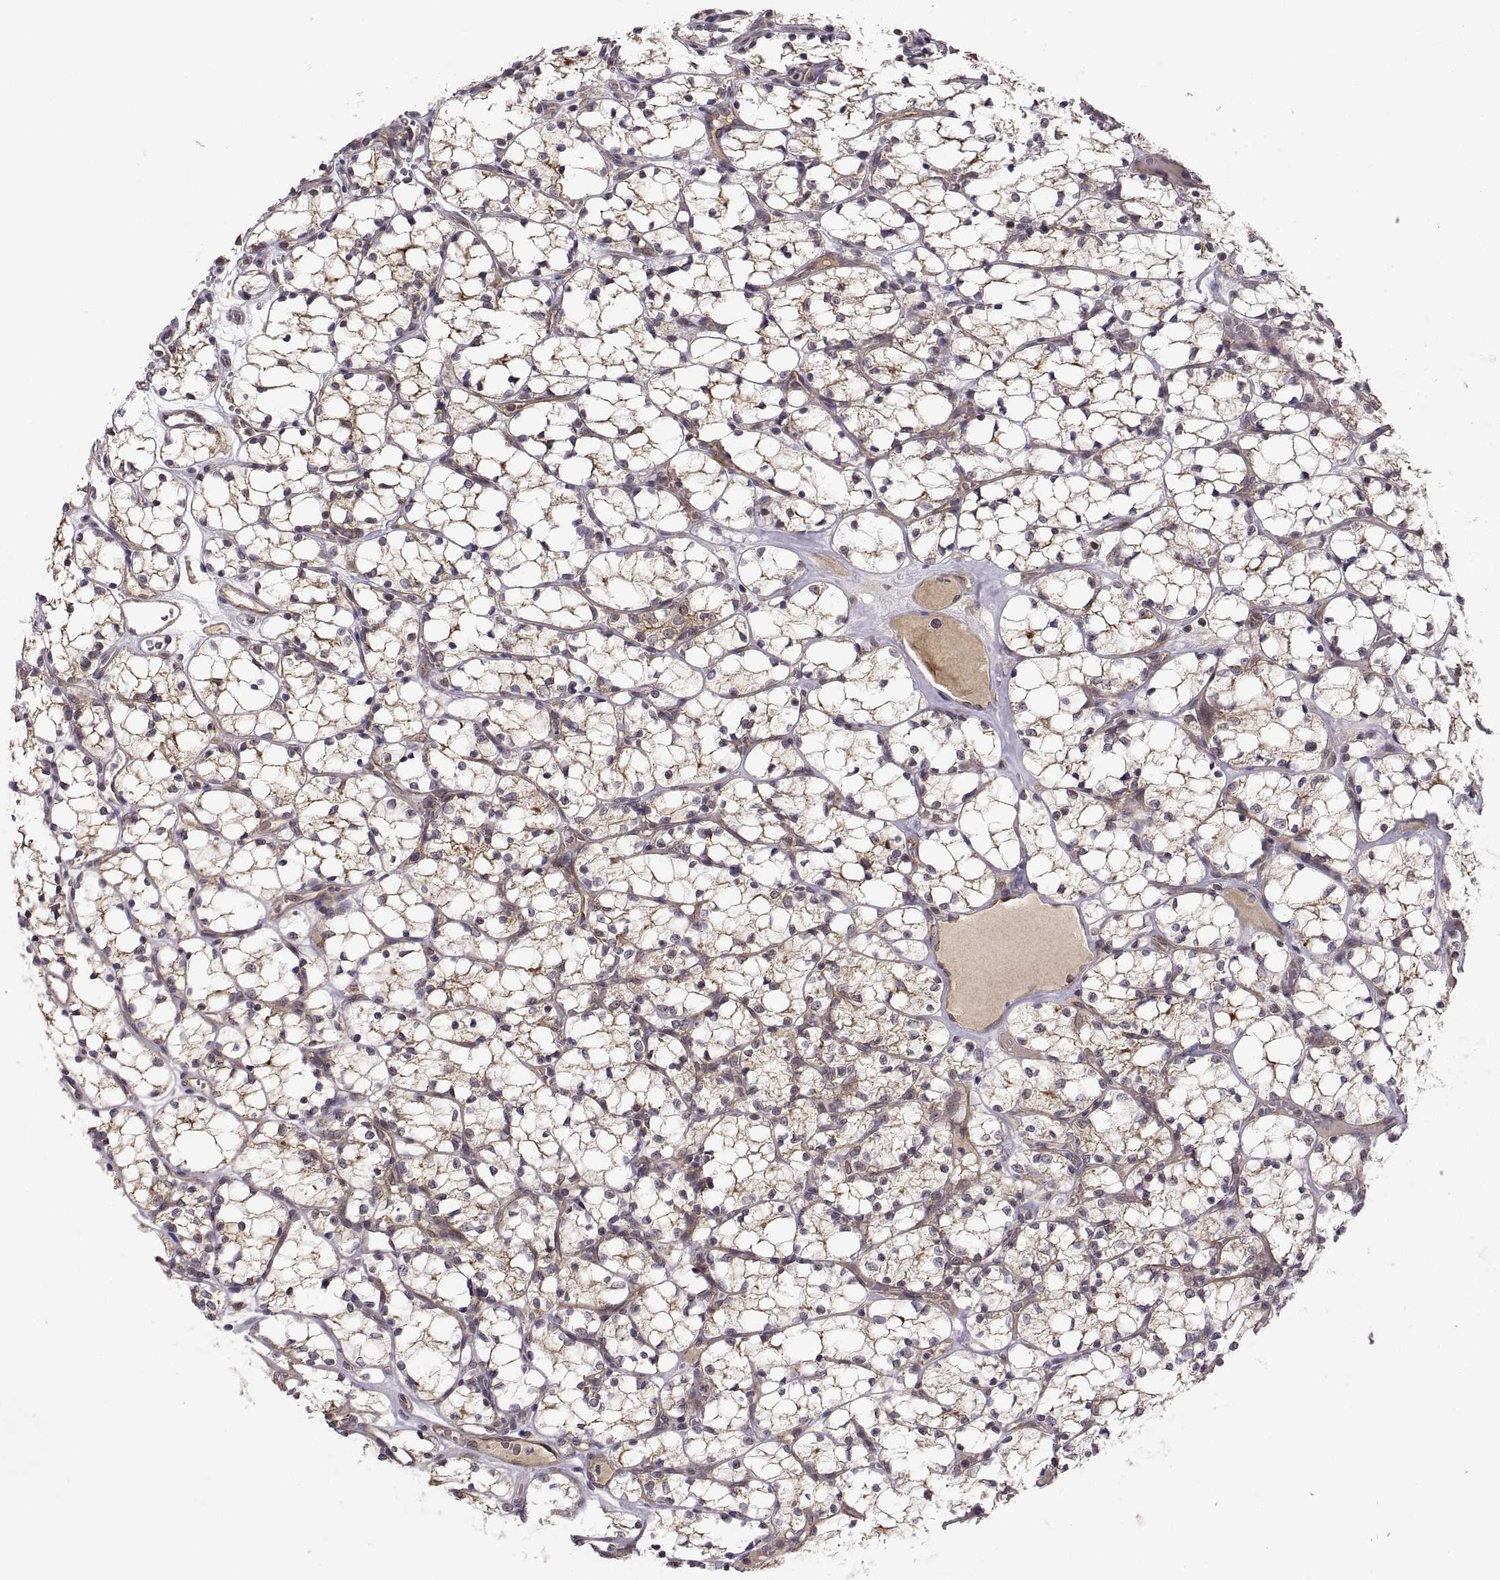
{"staining": {"intensity": "moderate", "quantity": "25%-75%", "location": "cytoplasmic/membranous"}, "tissue": "renal cancer", "cell_type": "Tumor cells", "image_type": "cancer", "snomed": [{"axis": "morphology", "description": "Adenocarcinoma, NOS"}, {"axis": "topography", "description": "Kidney"}], "caption": "Tumor cells show moderate cytoplasmic/membranous staining in about 25%-75% of cells in adenocarcinoma (renal). The protein of interest is shown in brown color, while the nuclei are stained blue.", "gene": "ABL2", "patient": {"sex": "female", "age": 69}}